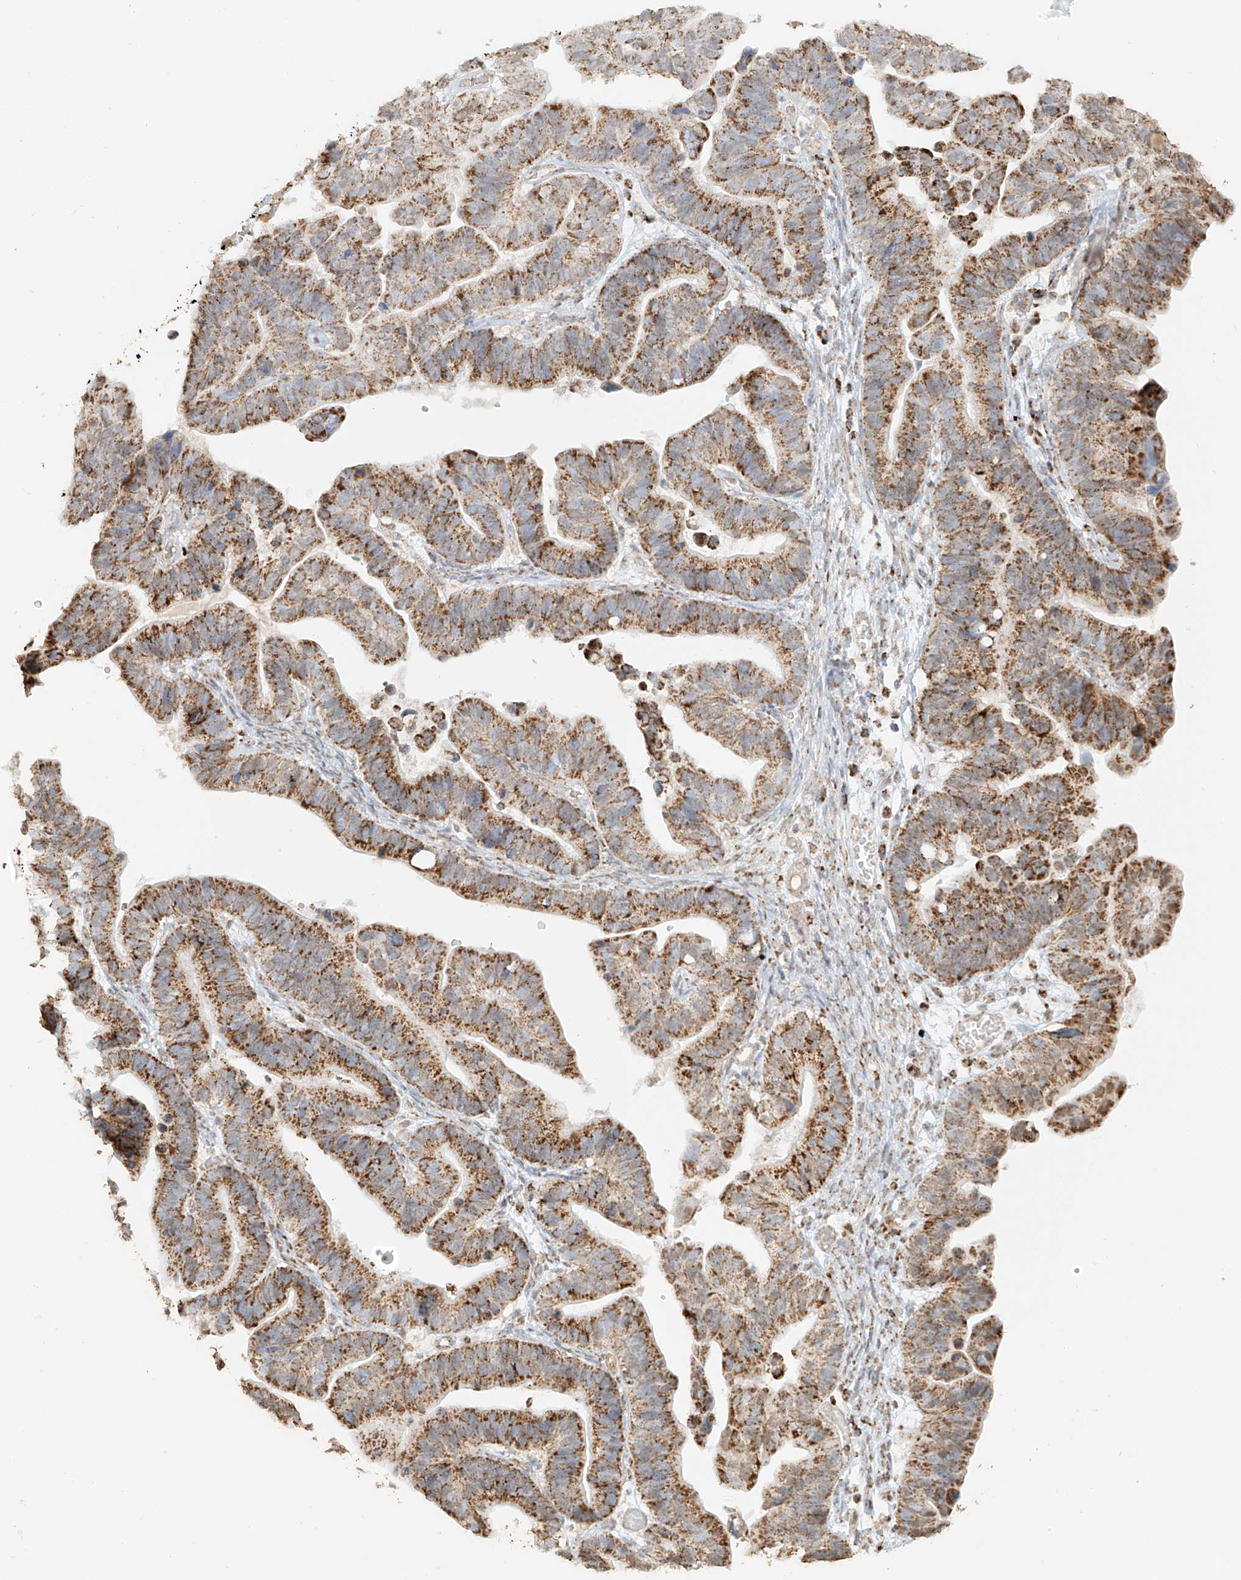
{"staining": {"intensity": "moderate", "quantity": ">75%", "location": "cytoplasmic/membranous"}, "tissue": "ovarian cancer", "cell_type": "Tumor cells", "image_type": "cancer", "snomed": [{"axis": "morphology", "description": "Cystadenocarcinoma, serous, NOS"}, {"axis": "topography", "description": "Ovary"}], "caption": "Immunohistochemical staining of human serous cystadenocarcinoma (ovarian) reveals moderate cytoplasmic/membranous protein positivity in about >75% of tumor cells.", "gene": "MIPEP", "patient": {"sex": "female", "age": 56}}